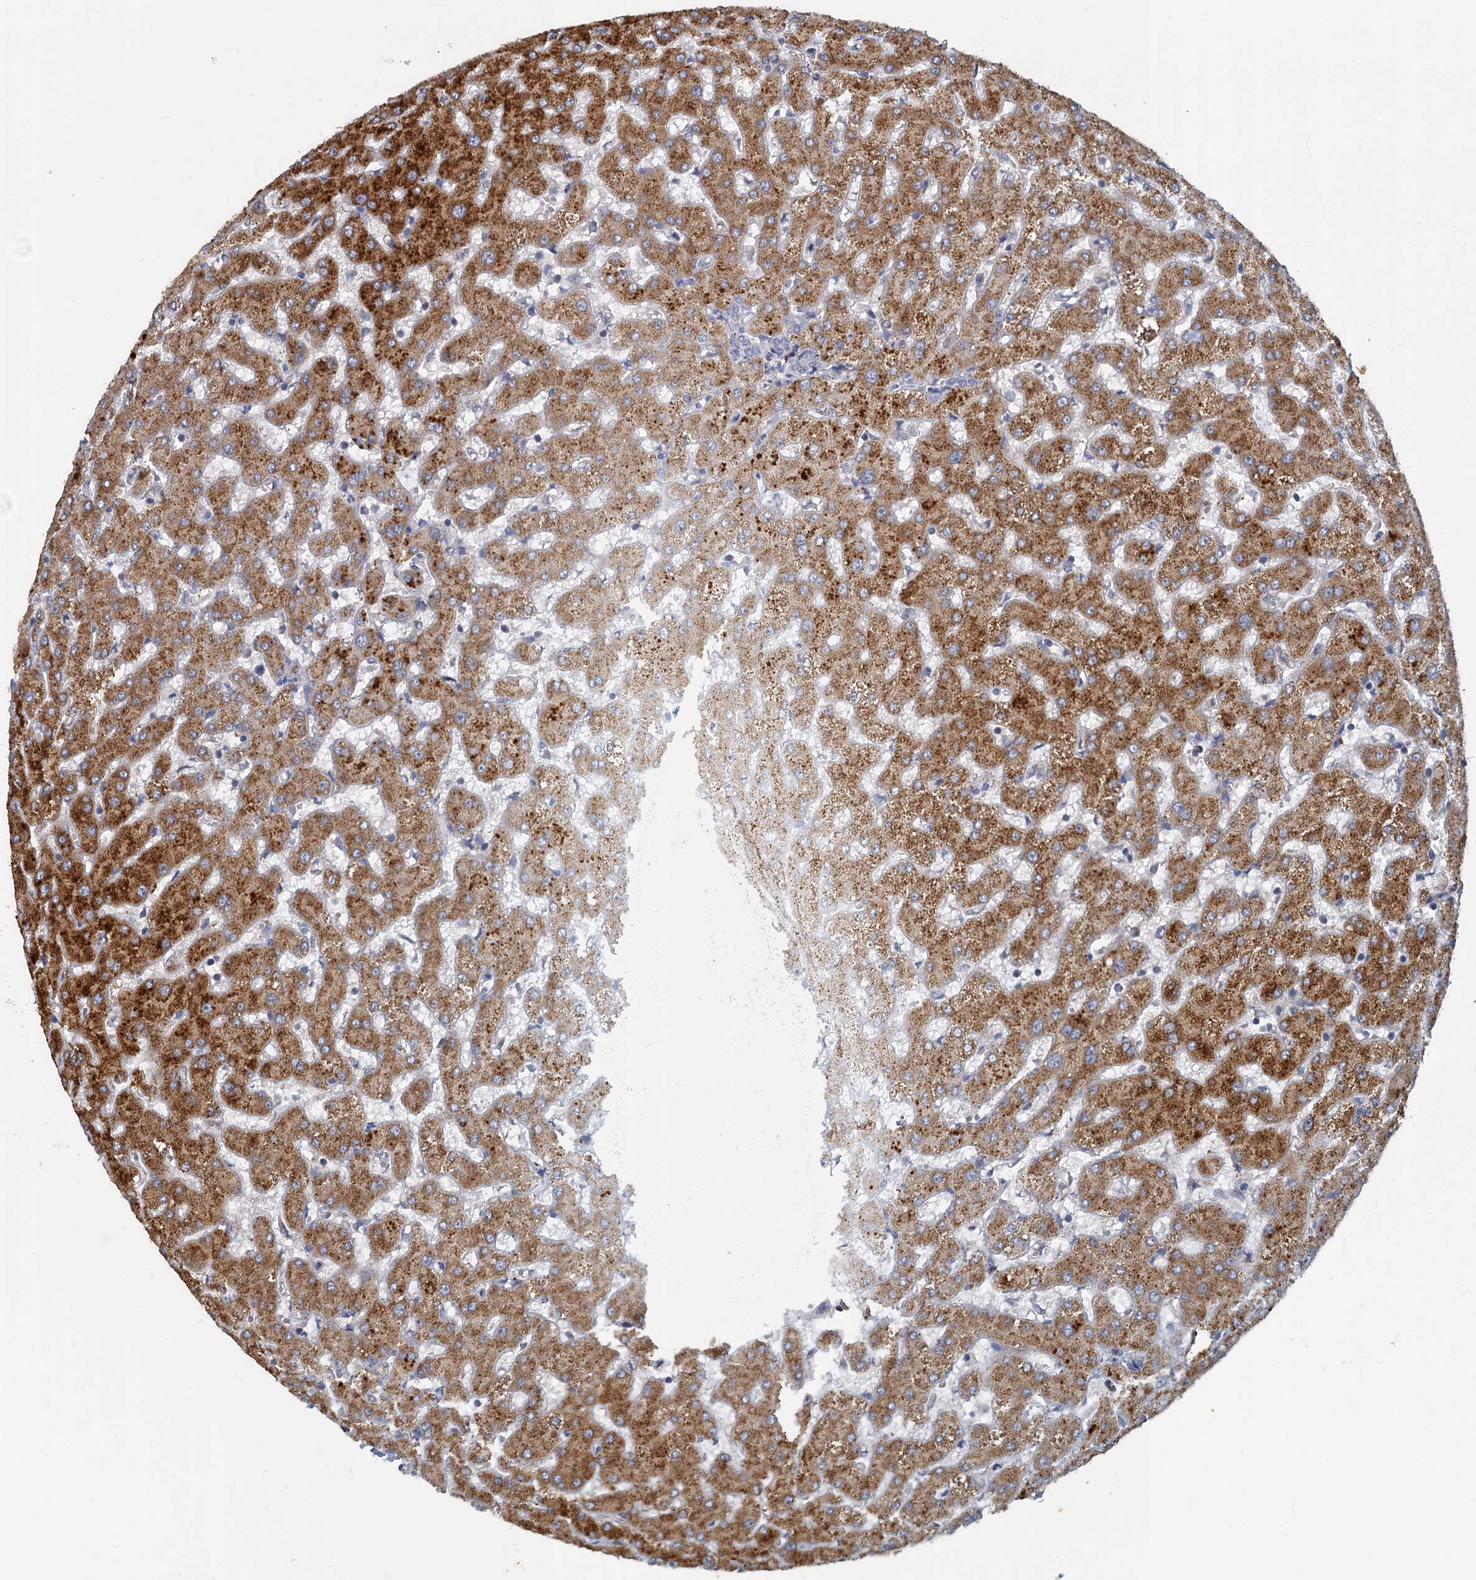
{"staining": {"intensity": "negative", "quantity": "none", "location": "none"}, "tissue": "liver", "cell_type": "Cholangiocytes", "image_type": "normal", "snomed": [{"axis": "morphology", "description": "Normal tissue, NOS"}, {"axis": "topography", "description": "Liver"}], "caption": "High magnification brightfield microscopy of unremarkable liver stained with DAB (3,3'-diaminobenzidine) (brown) and counterstained with hematoxylin (blue): cholangiocytes show no significant expression. Nuclei are stained in blue.", "gene": "SLC2A7", "patient": {"sex": "female", "age": 63}}